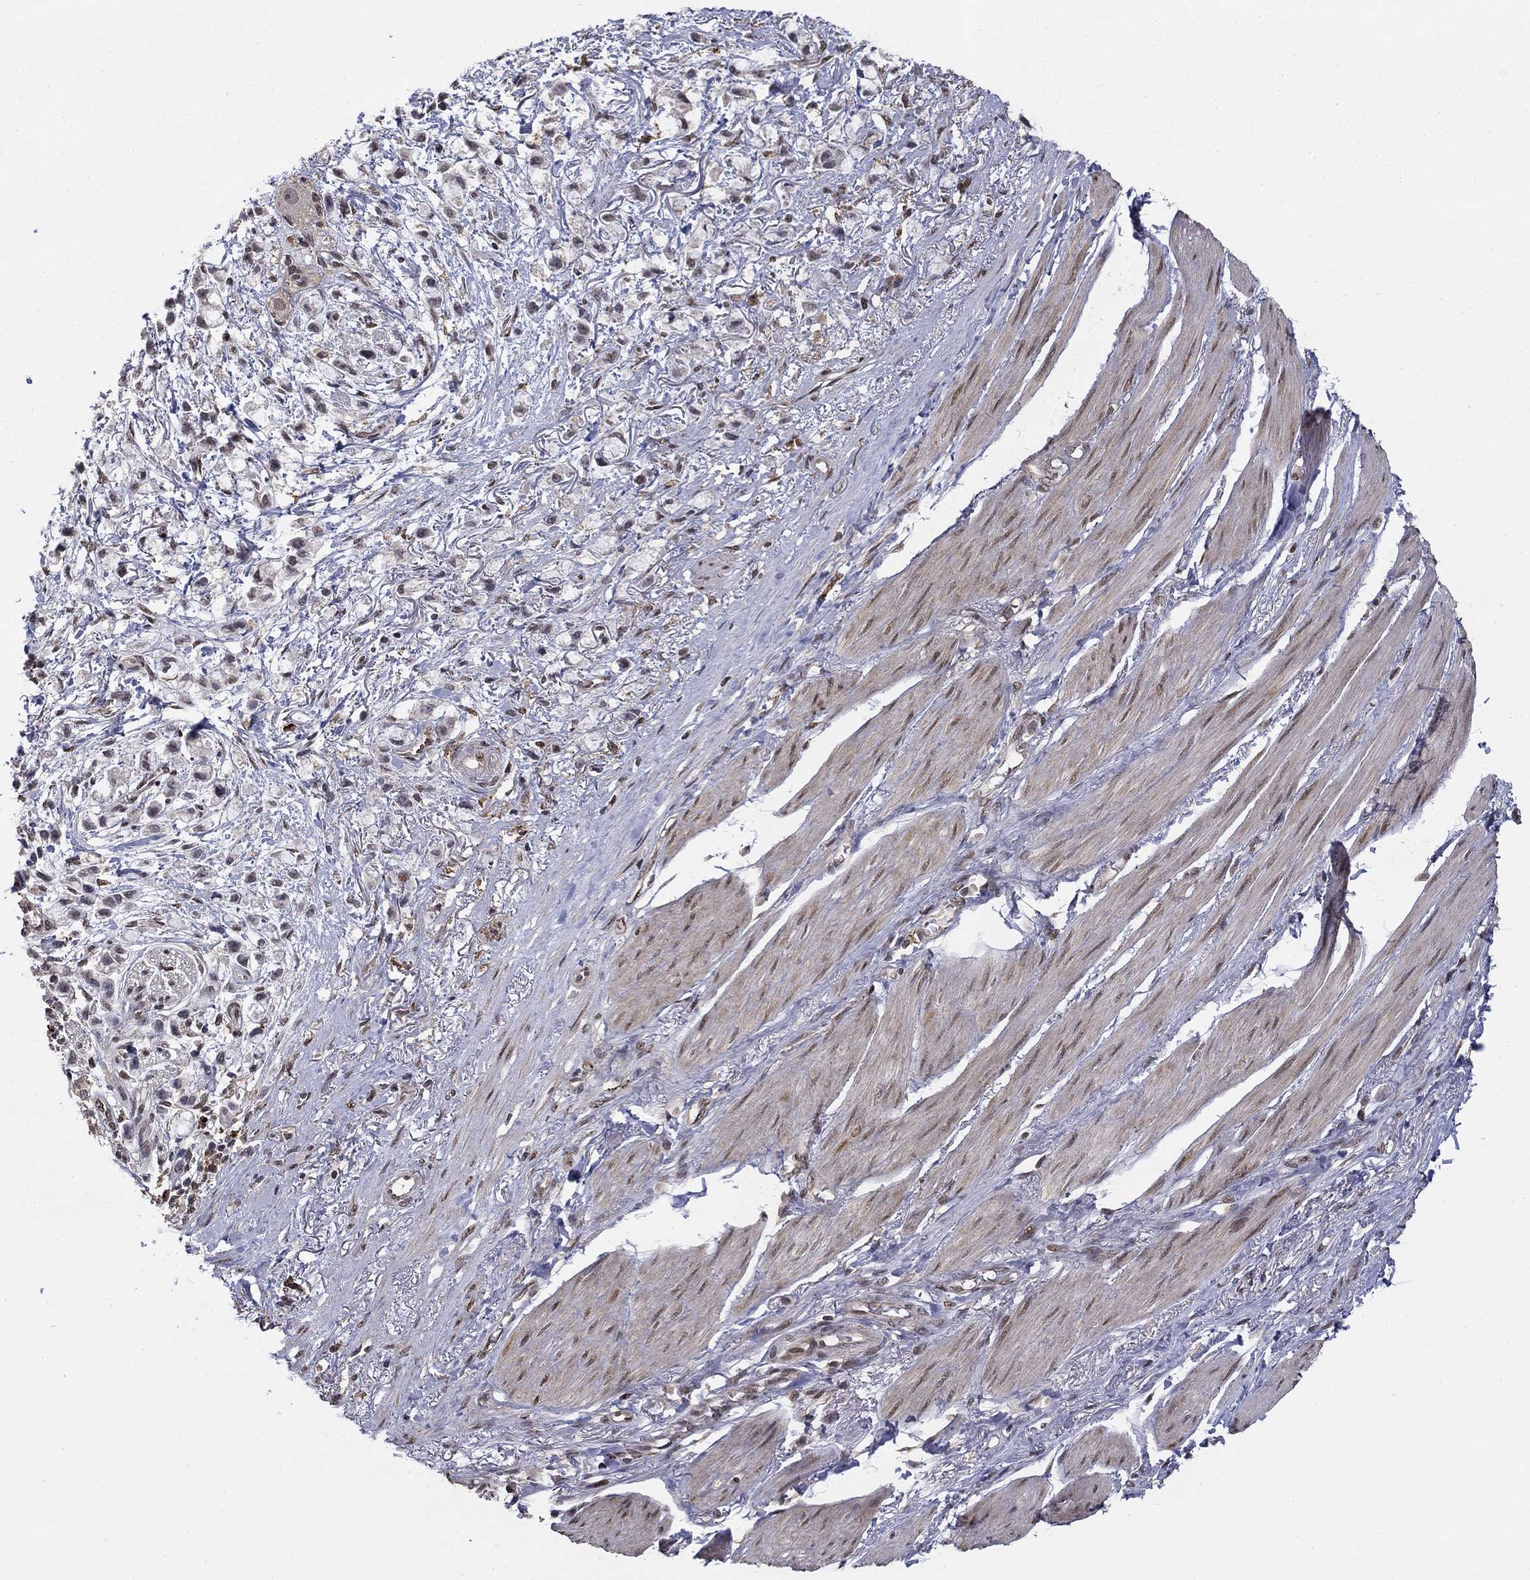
{"staining": {"intensity": "moderate", "quantity": "25%-75%", "location": "nuclear"}, "tissue": "stomach cancer", "cell_type": "Tumor cells", "image_type": "cancer", "snomed": [{"axis": "morphology", "description": "Adenocarcinoma, NOS"}, {"axis": "topography", "description": "Stomach"}], "caption": "Human stomach adenocarcinoma stained with a protein marker demonstrates moderate staining in tumor cells.", "gene": "GRIA3", "patient": {"sex": "female", "age": 81}}